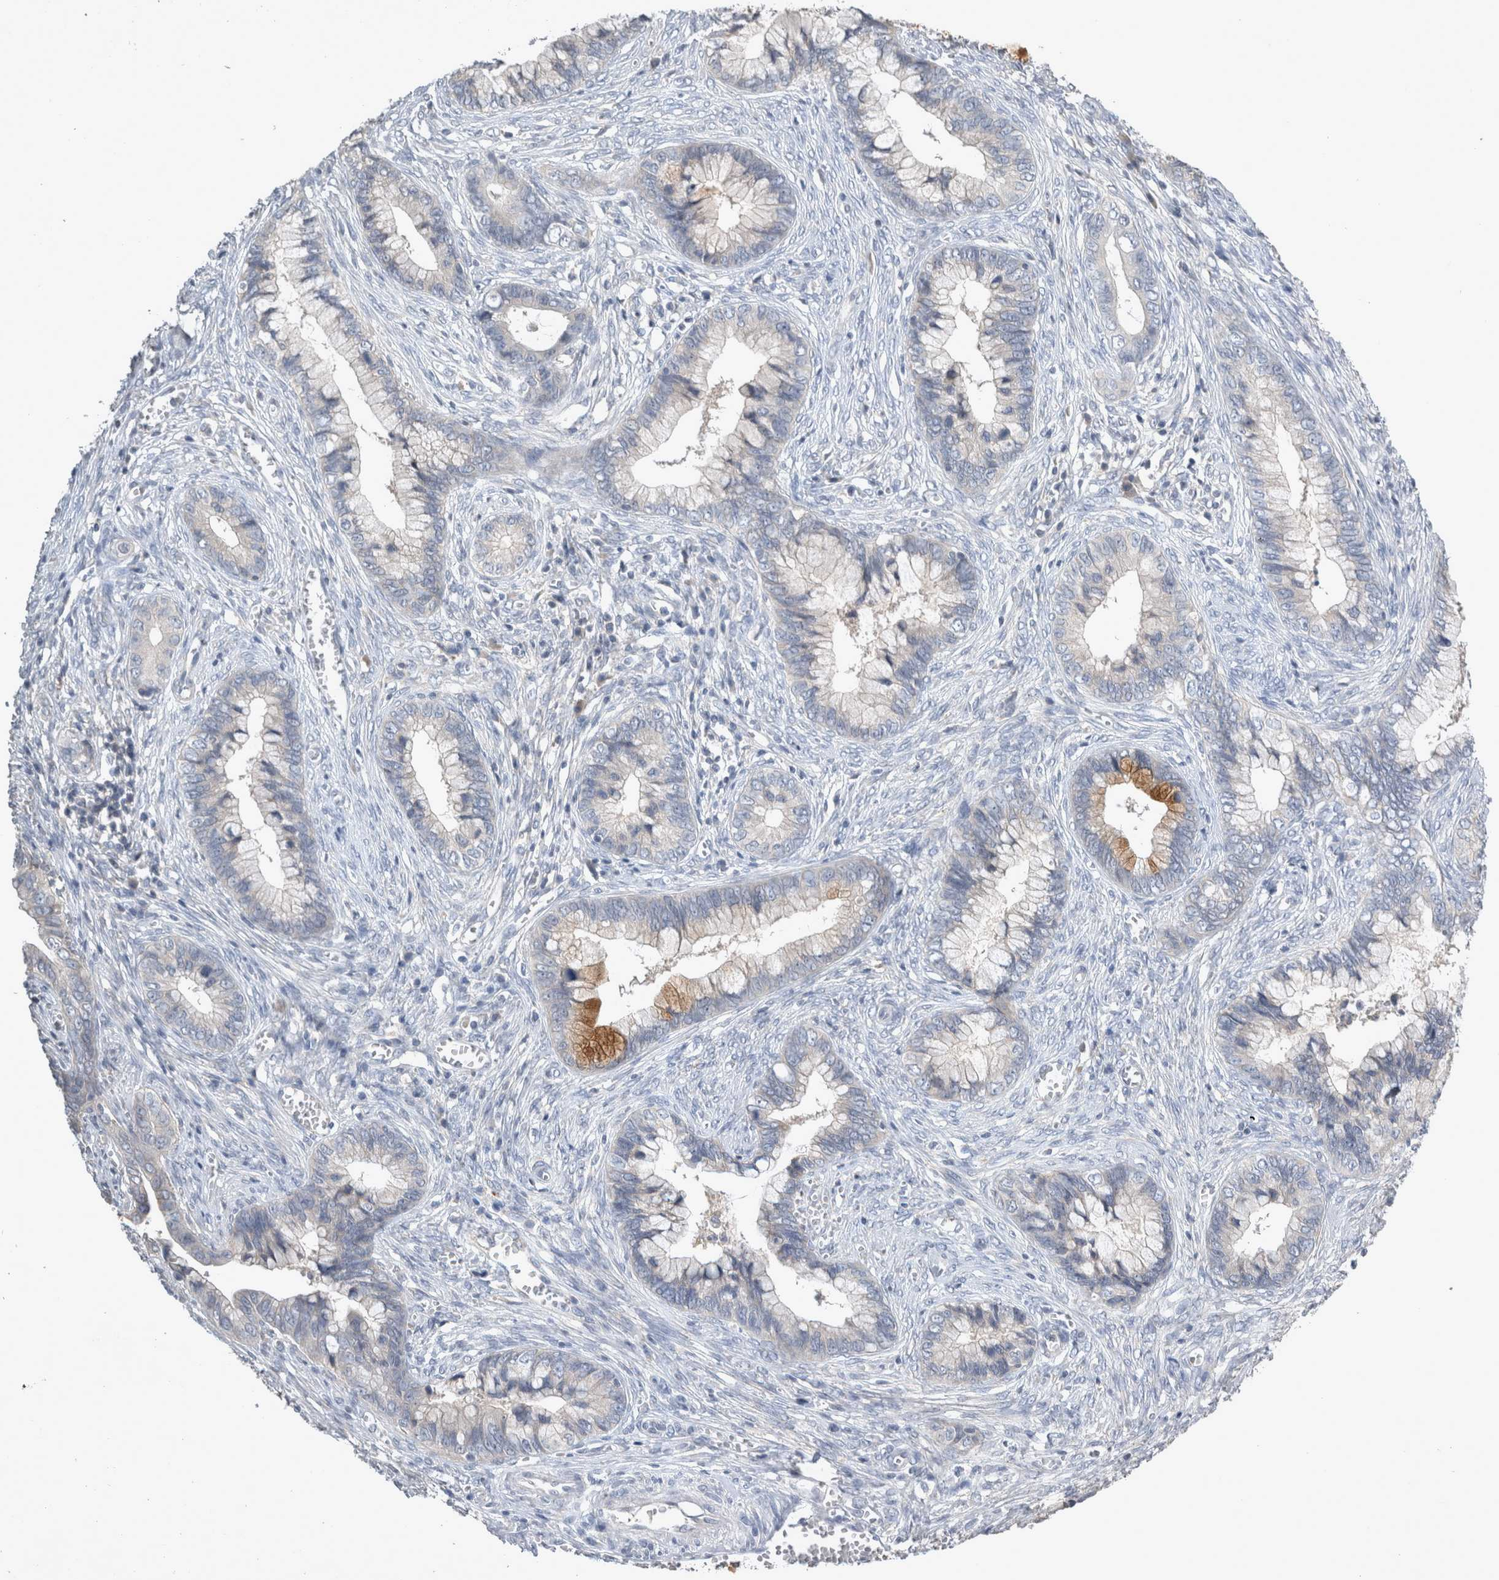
{"staining": {"intensity": "moderate", "quantity": "<25%", "location": "cytoplasmic/membranous"}, "tissue": "cervical cancer", "cell_type": "Tumor cells", "image_type": "cancer", "snomed": [{"axis": "morphology", "description": "Adenocarcinoma, NOS"}, {"axis": "topography", "description": "Cervix"}], "caption": "Cervical cancer (adenocarcinoma) stained with immunohistochemistry (IHC) demonstrates moderate cytoplasmic/membranous expression in about <25% of tumor cells.", "gene": "SLC22A11", "patient": {"sex": "female", "age": 44}}